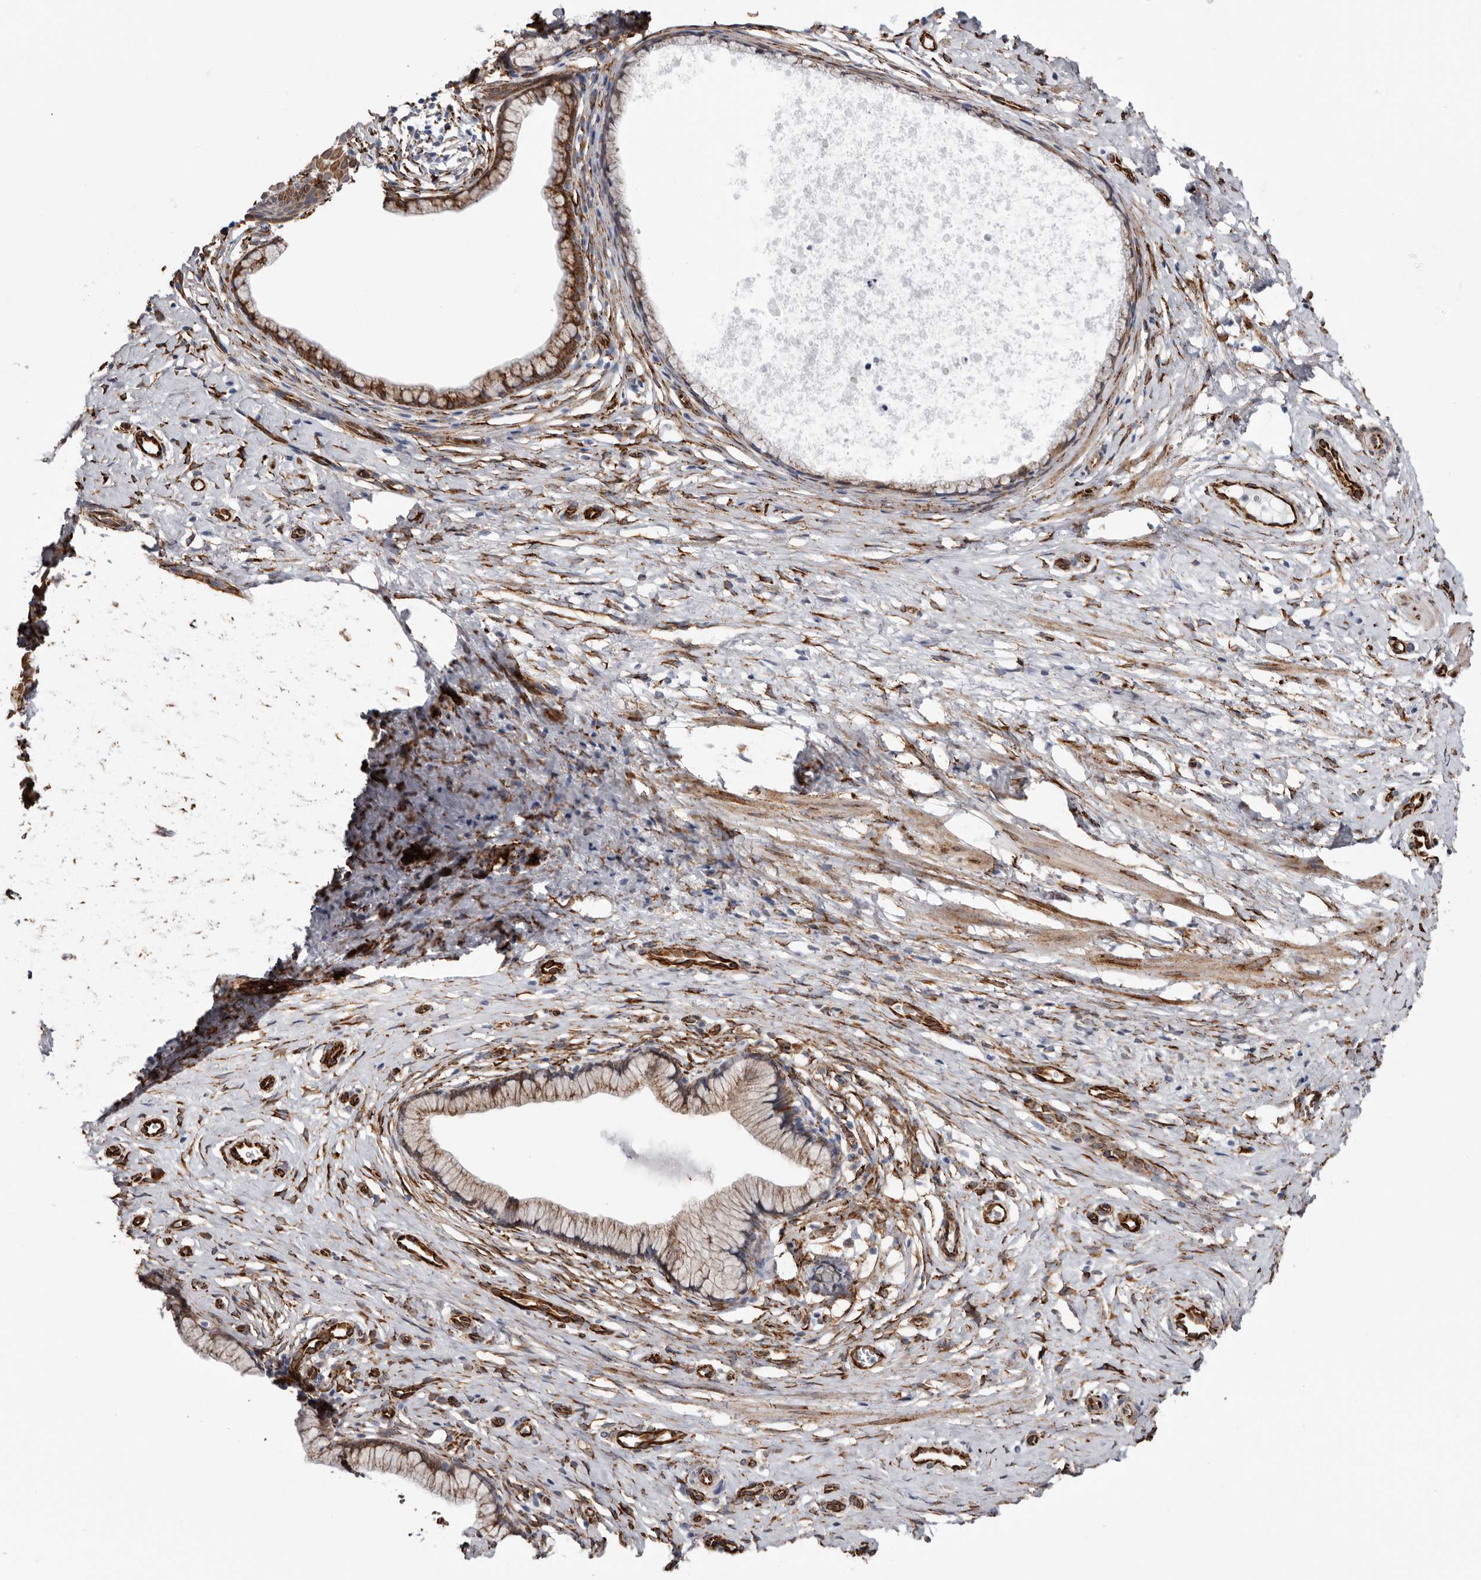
{"staining": {"intensity": "moderate", "quantity": ">75%", "location": "cytoplasmic/membranous"}, "tissue": "cervix", "cell_type": "Glandular cells", "image_type": "normal", "snomed": [{"axis": "morphology", "description": "Normal tissue, NOS"}, {"axis": "topography", "description": "Cervix"}], "caption": "Moderate cytoplasmic/membranous positivity is seen in approximately >75% of glandular cells in unremarkable cervix. (DAB IHC with brightfield microscopy, high magnification).", "gene": "SEMA3E", "patient": {"sex": "female", "age": 36}}